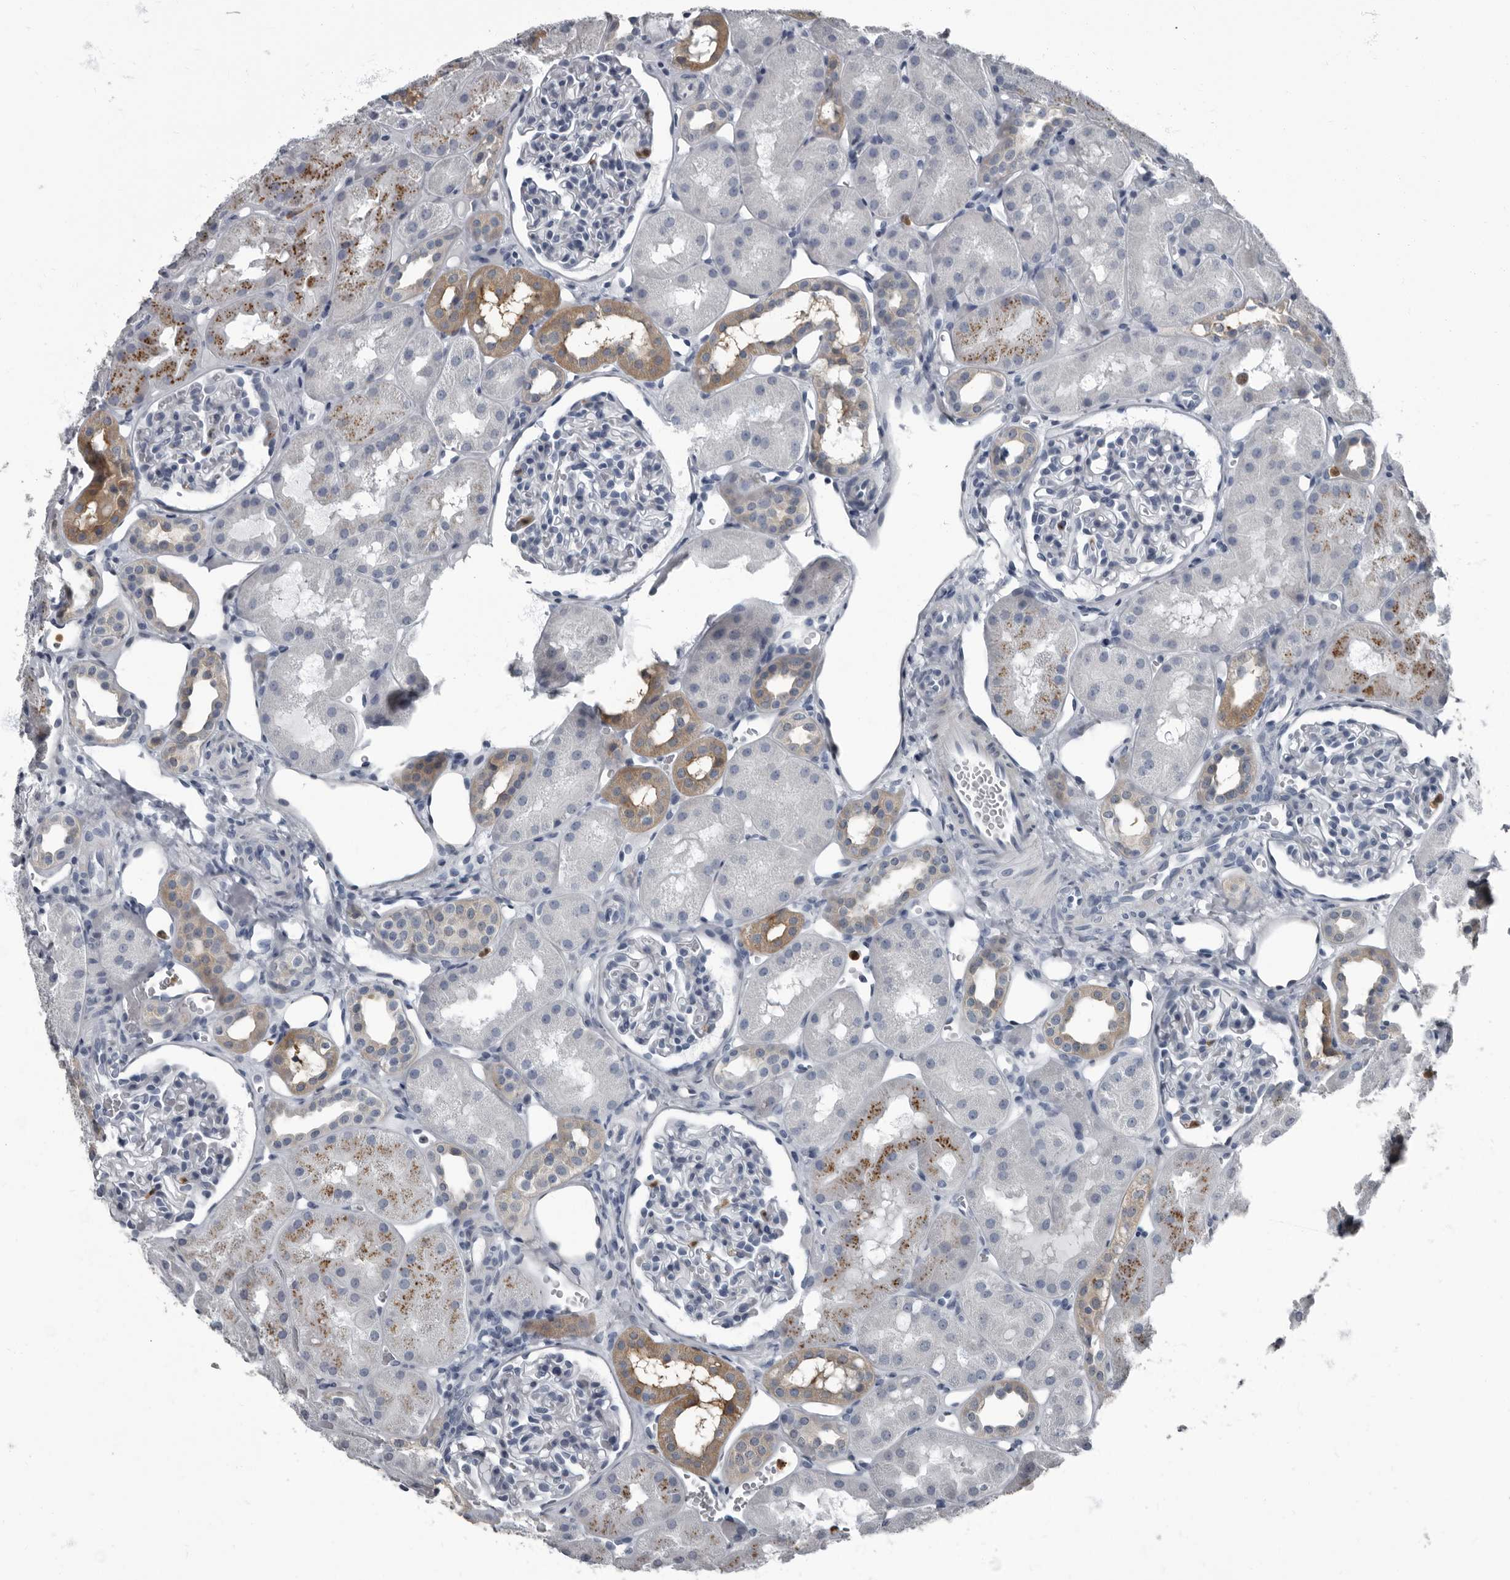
{"staining": {"intensity": "negative", "quantity": "none", "location": "none"}, "tissue": "kidney", "cell_type": "Cells in glomeruli", "image_type": "normal", "snomed": [{"axis": "morphology", "description": "Normal tissue, NOS"}, {"axis": "topography", "description": "Kidney"}], "caption": "DAB (3,3'-diaminobenzidine) immunohistochemical staining of benign human kidney demonstrates no significant positivity in cells in glomeruli. (DAB (3,3'-diaminobenzidine) immunohistochemistry, high magnification).", "gene": "TPD52L1", "patient": {"sex": "male", "age": 16}}